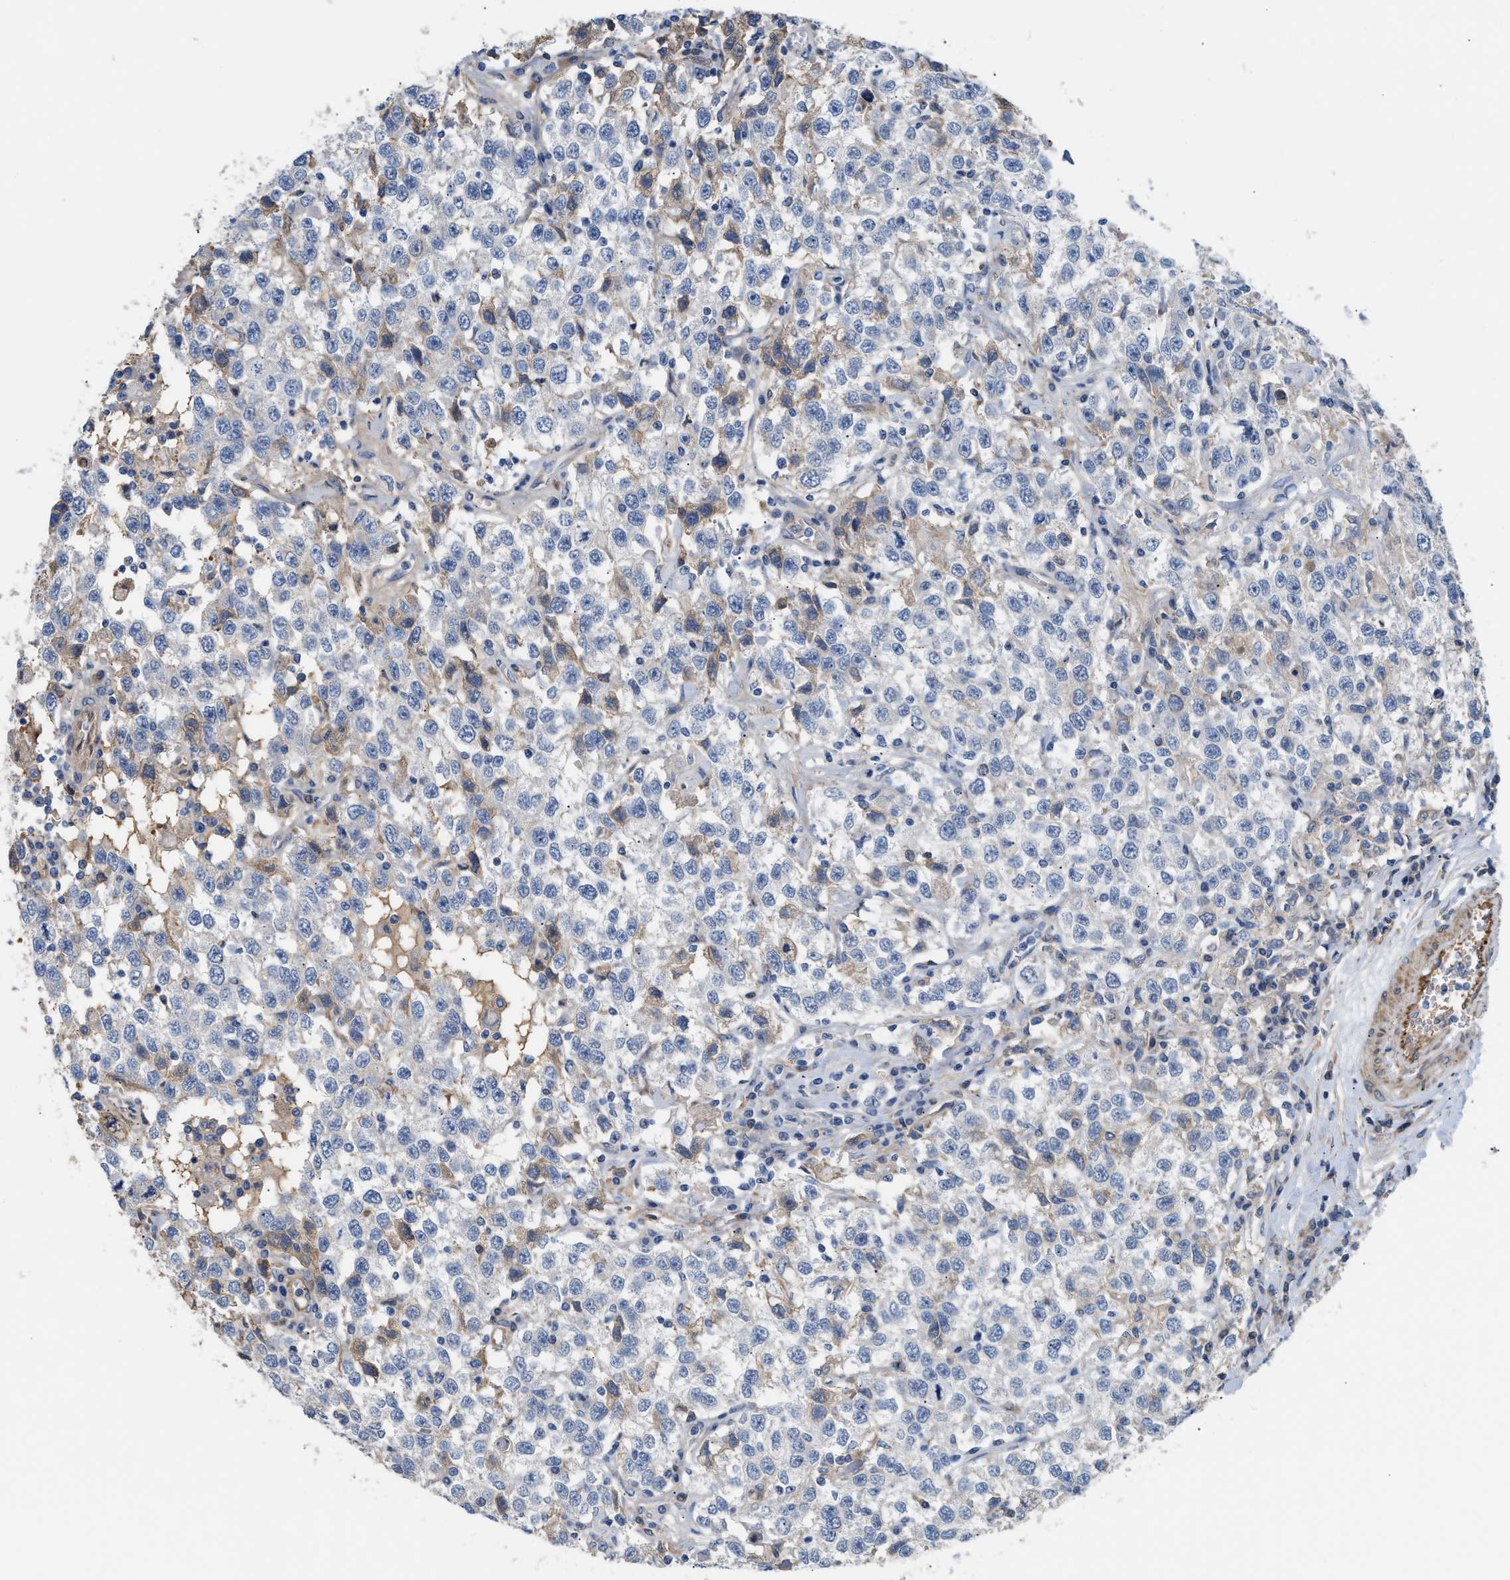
{"staining": {"intensity": "negative", "quantity": "none", "location": "none"}, "tissue": "testis cancer", "cell_type": "Tumor cells", "image_type": "cancer", "snomed": [{"axis": "morphology", "description": "Seminoma, NOS"}, {"axis": "topography", "description": "Testis"}], "caption": "Micrograph shows no protein staining in tumor cells of seminoma (testis) tissue.", "gene": "TFPI", "patient": {"sex": "male", "age": 41}}